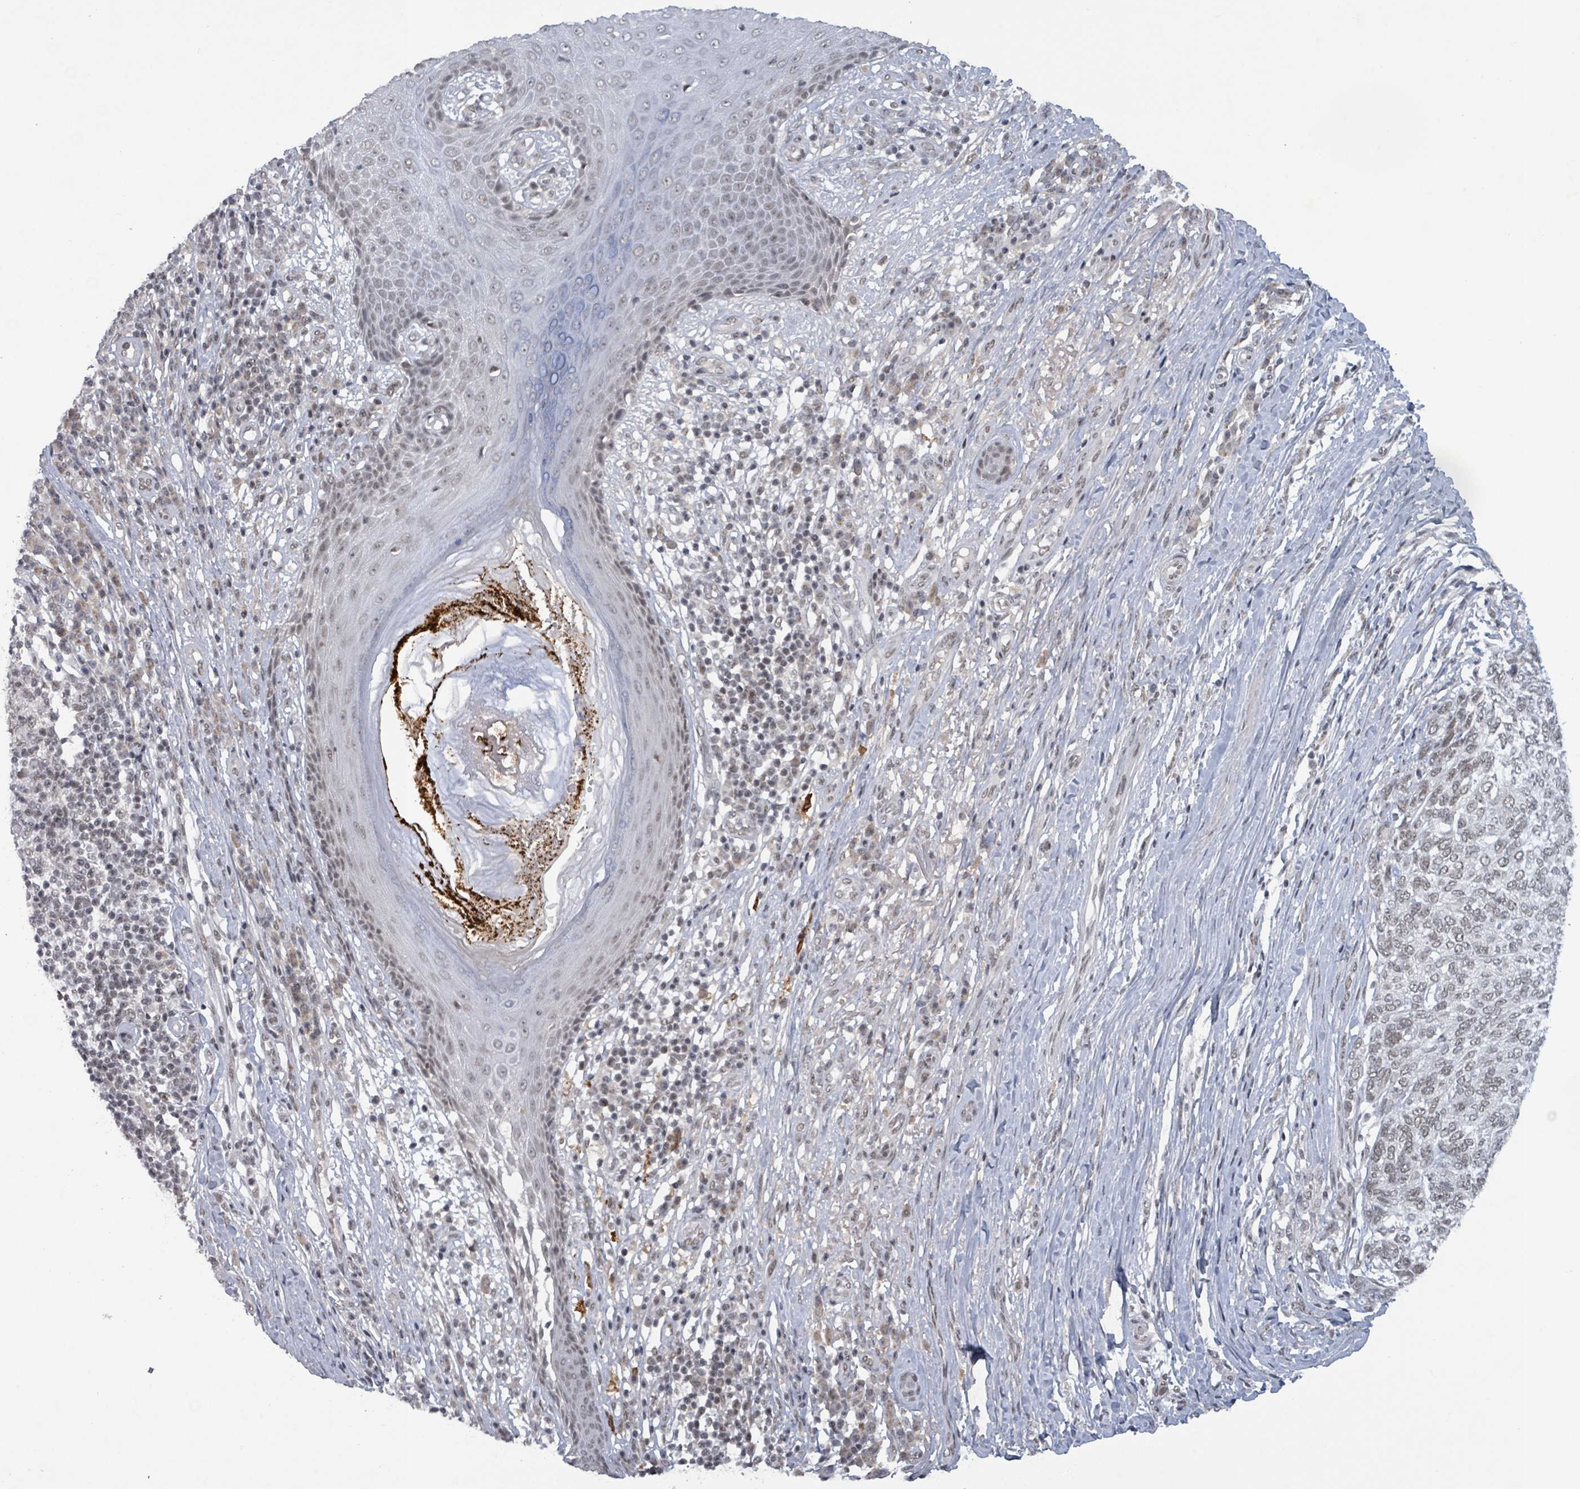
{"staining": {"intensity": "weak", "quantity": "25%-75%", "location": "nuclear"}, "tissue": "skin cancer", "cell_type": "Tumor cells", "image_type": "cancer", "snomed": [{"axis": "morphology", "description": "Basal cell carcinoma"}, {"axis": "topography", "description": "Skin"}], "caption": "There is low levels of weak nuclear positivity in tumor cells of skin basal cell carcinoma, as demonstrated by immunohistochemical staining (brown color).", "gene": "BANP", "patient": {"sex": "female", "age": 65}}